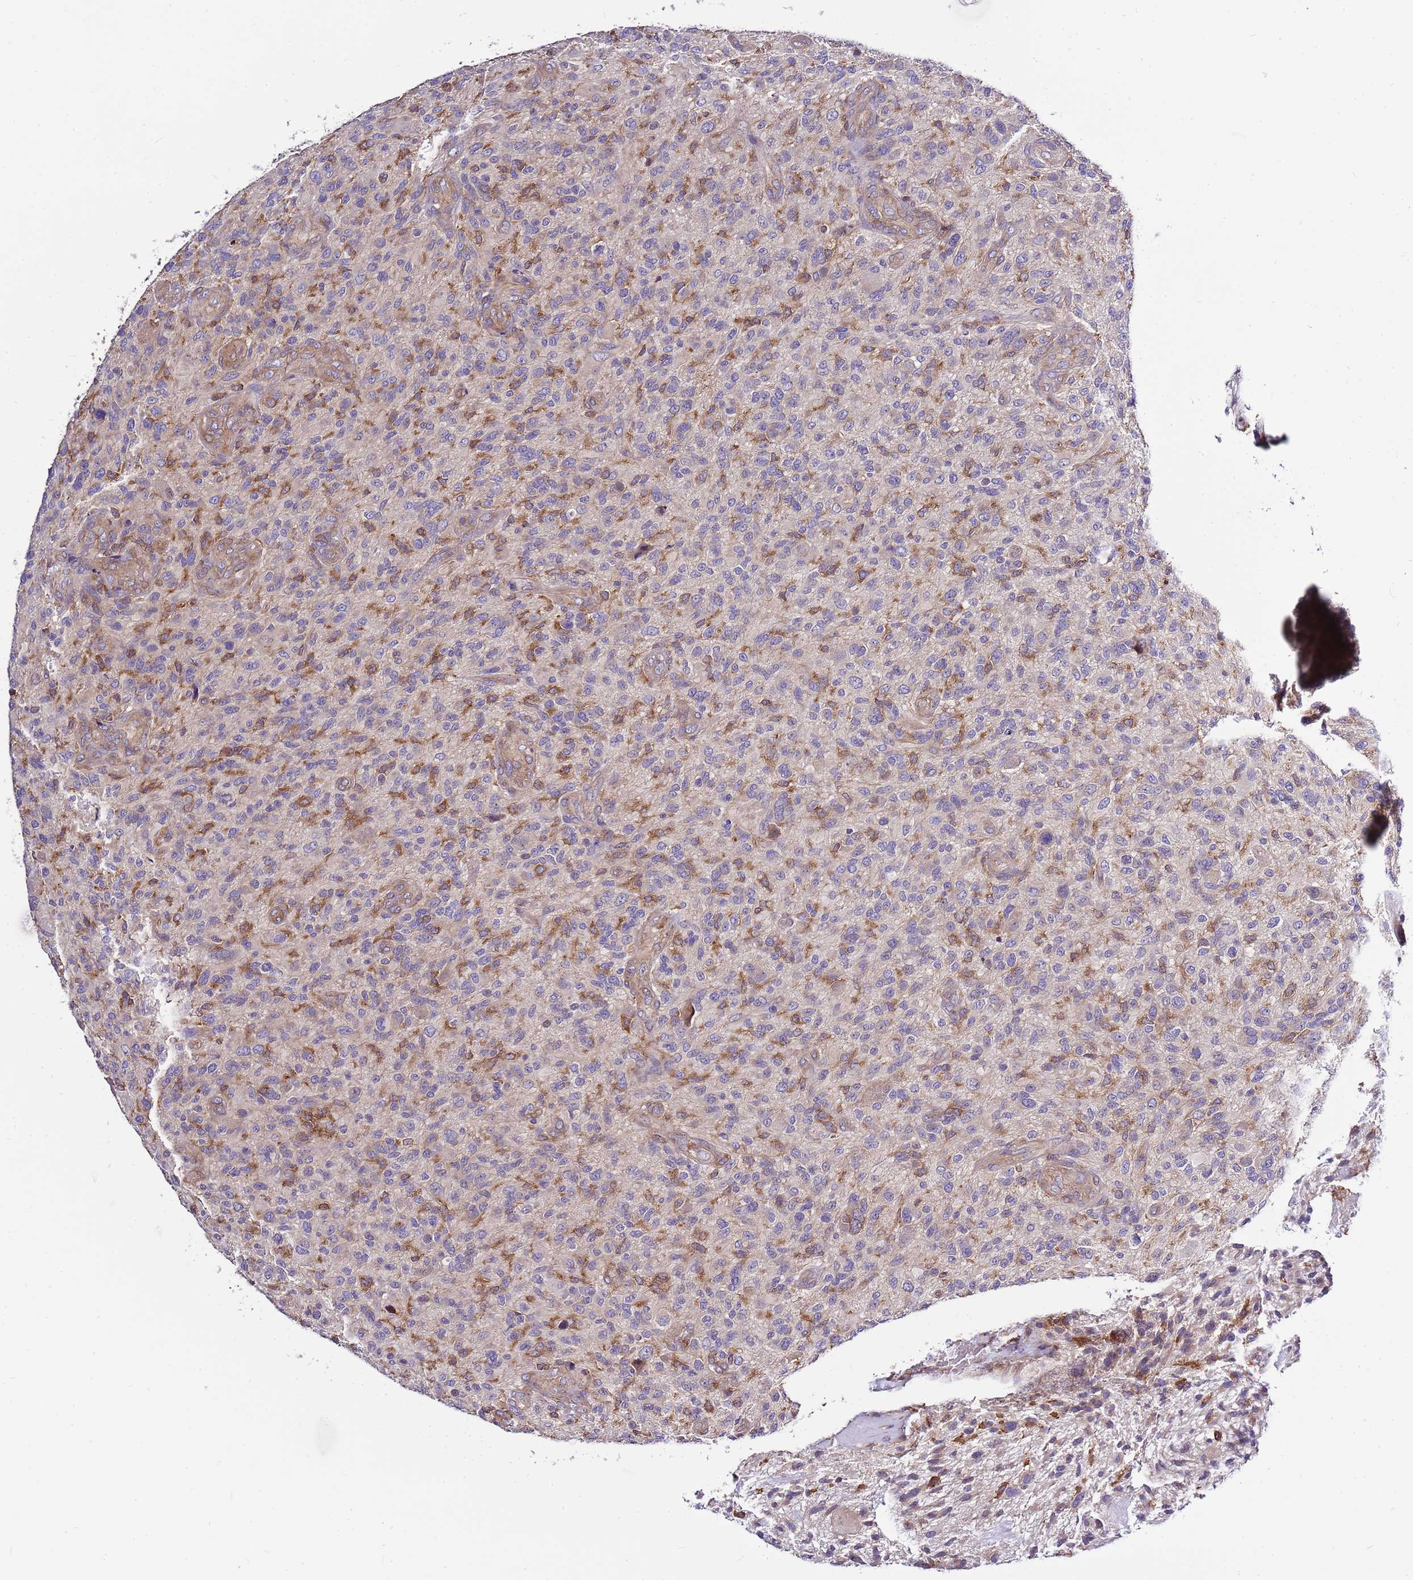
{"staining": {"intensity": "moderate", "quantity": "<25%", "location": "cytoplasmic/membranous"}, "tissue": "glioma", "cell_type": "Tumor cells", "image_type": "cancer", "snomed": [{"axis": "morphology", "description": "Glioma, malignant, High grade"}, {"axis": "topography", "description": "Brain"}], "caption": "Immunohistochemical staining of glioma shows low levels of moderate cytoplasmic/membranous expression in about <25% of tumor cells.", "gene": "ATXN2L", "patient": {"sex": "male", "age": 47}}